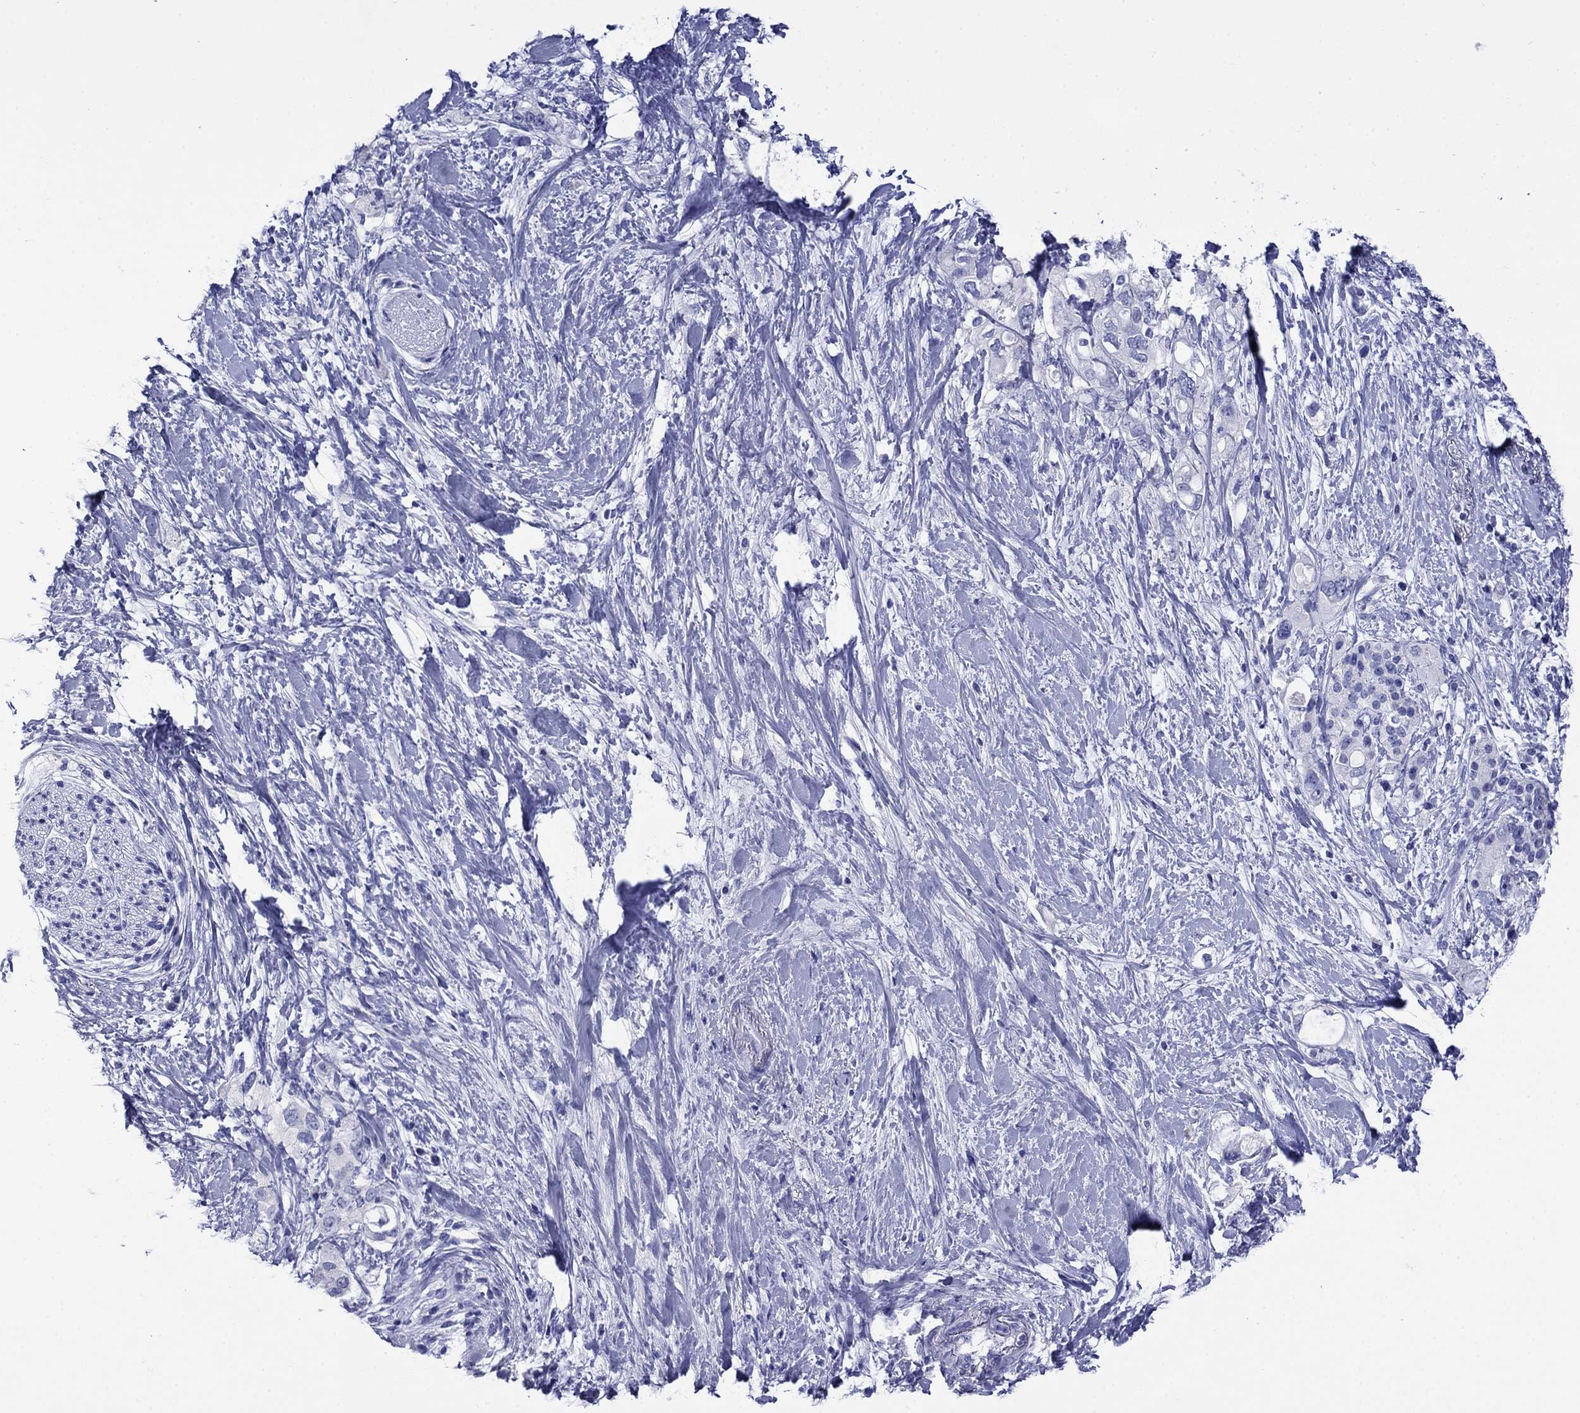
{"staining": {"intensity": "negative", "quantity": "none", "location": "none"}, "tissue": "pancreatic cancer", "cell_type": "Tumor cells", "image_type": "cancer", "snomed": [{"axis": "morphology", "description": "Adenocarcinoma, NOS"}, {"axis": "topography", "description": "Pancreas"}], "caption": "An immunohistochemistry (IHC) image of adenocarcinoma (pancreatic) is shown. There is no staining in tumor cells of adenocarcinoma (pancreatic).", "gene": "GIP", "patient": {"sex": "female", "age": 56}}